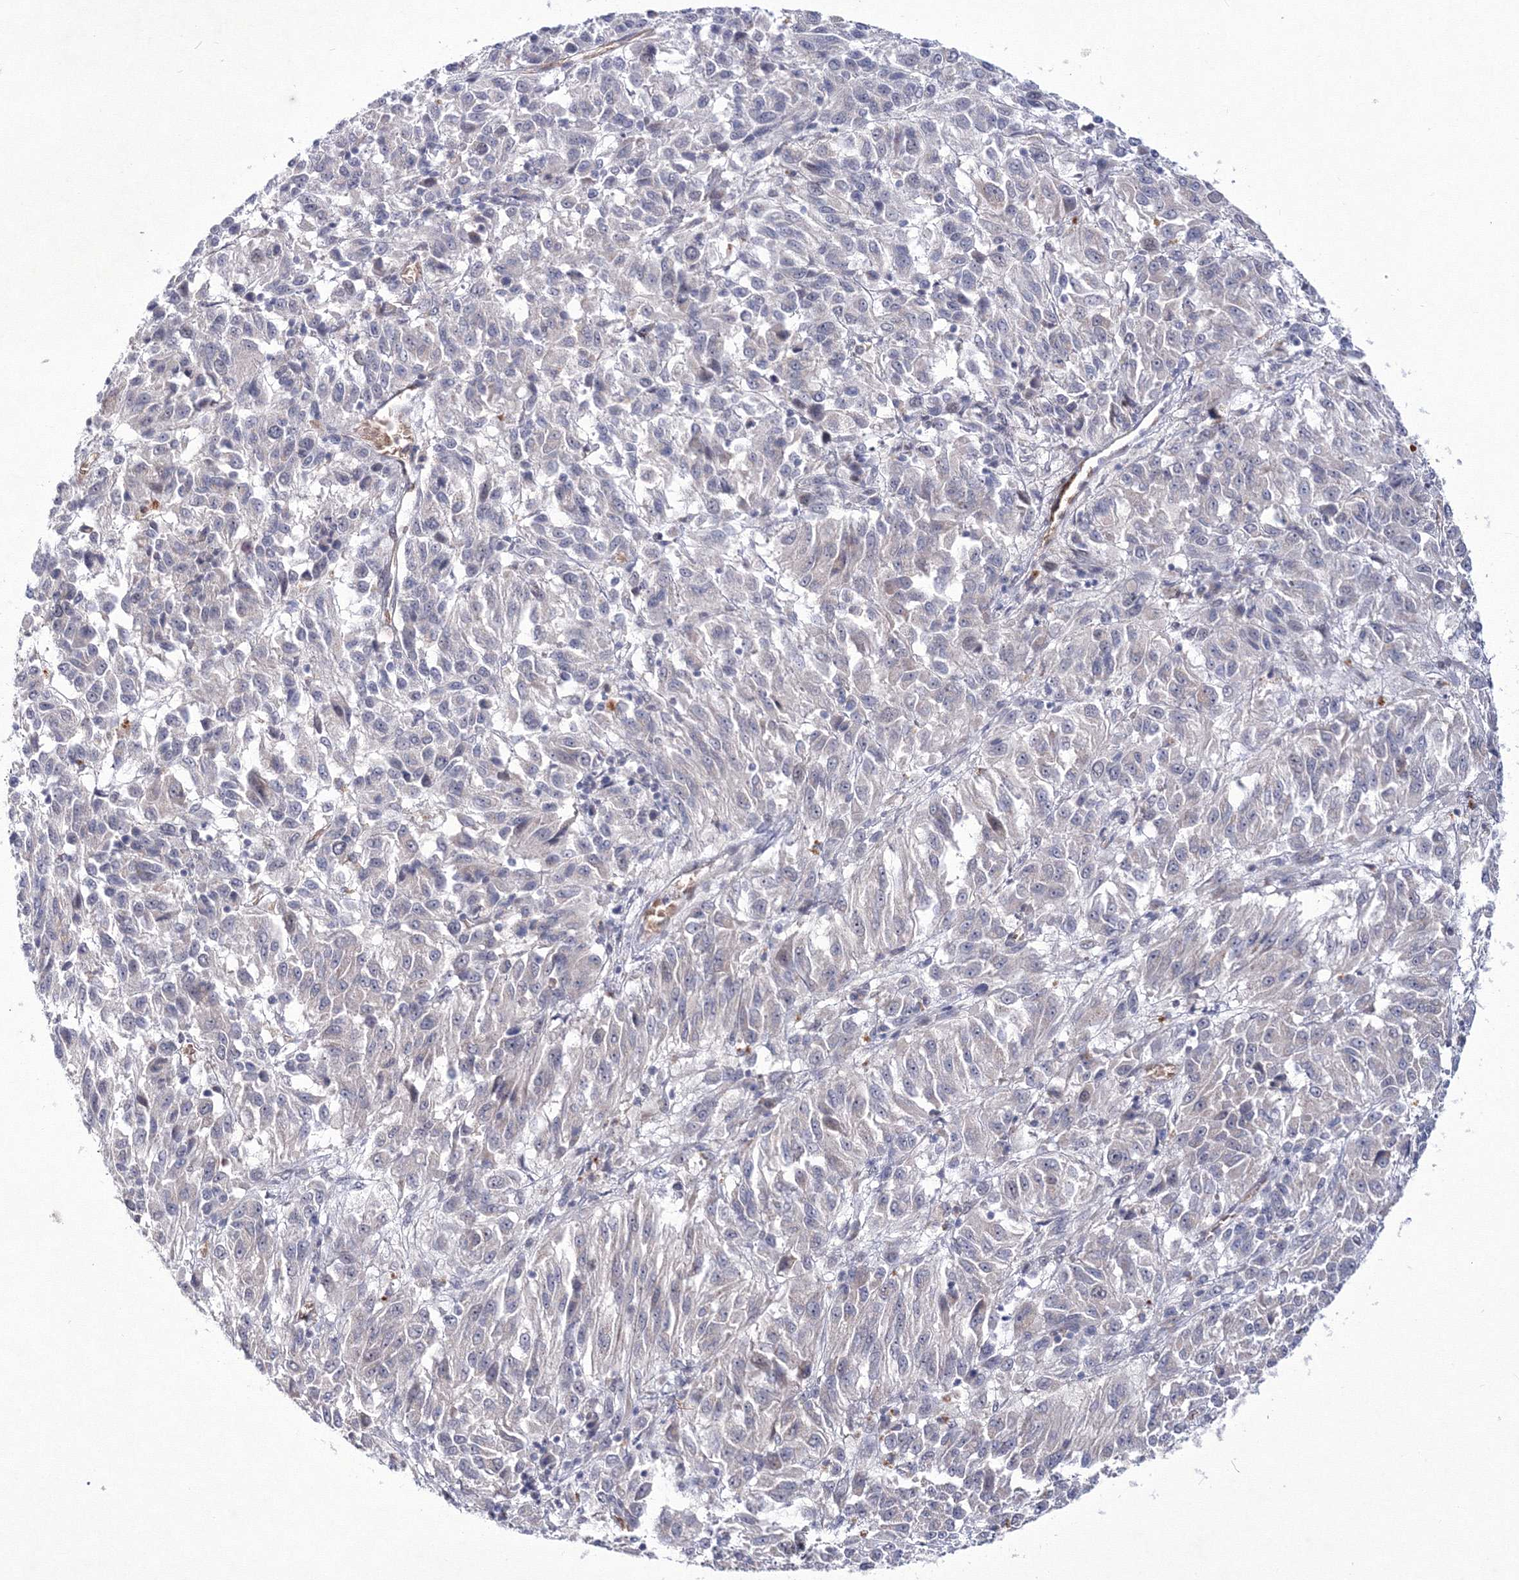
{"staining": {"intensity": "negative", "quantity": "none", "location": "none"}, "tissue": "melanoma", "cell_type": "Tumor cells", "image_type": "cancer", "snomed": [{"axis": "morphology", "description": "Malignant melanoma, Metastatic site"}, {"axis": "topography", "description": "Lung"}], "caption": "Immunohistochemical staining of melanoma demonstrates no significant positivity in tumor cells.", "gene": "C11orf52", "patient": {"sex": "male", "age": 64}}